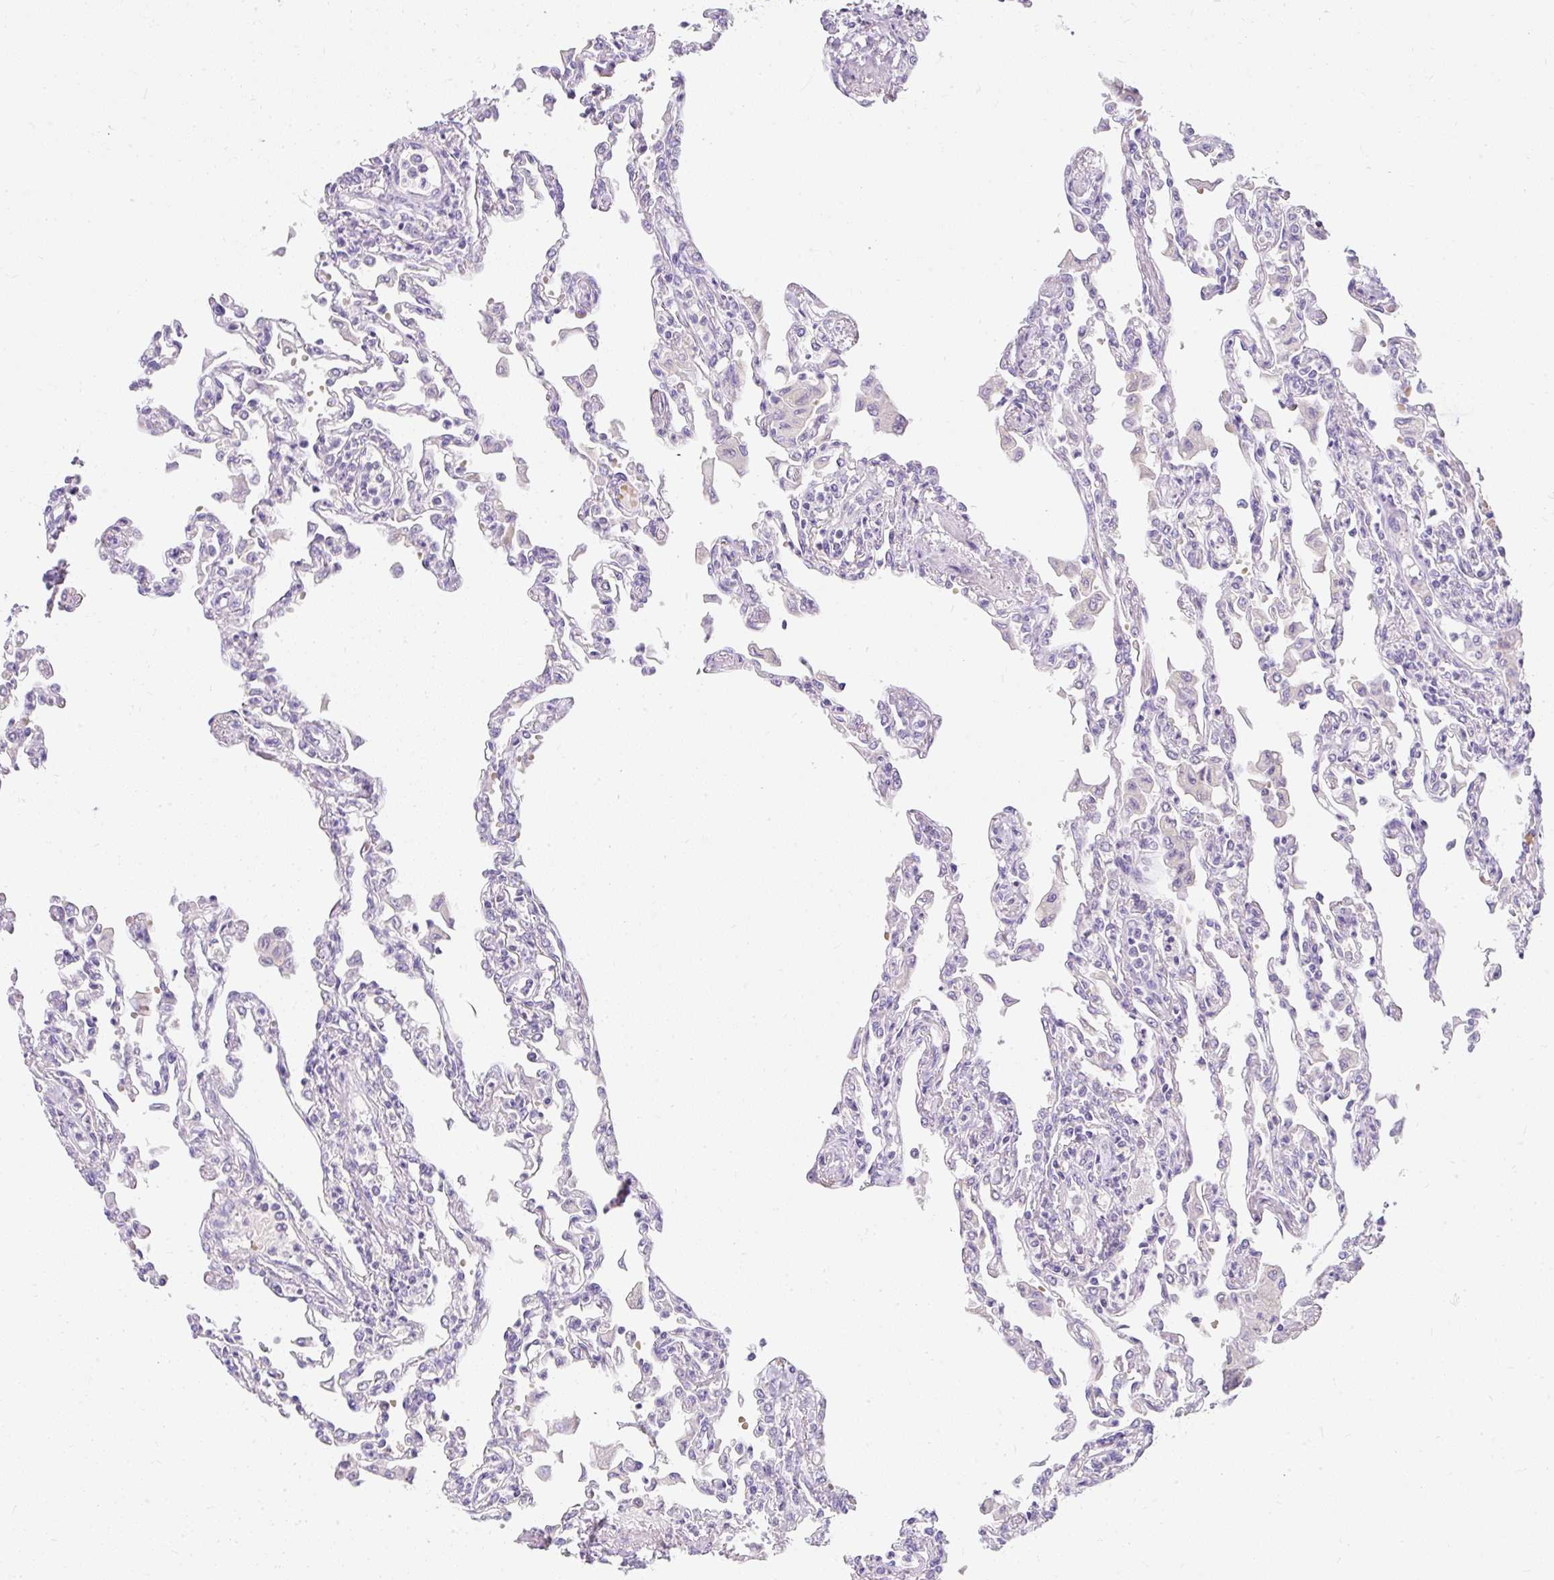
{"staining": {"intensity": "negative", "quantity": "none", "location": "none"}, "tissue": "lung", "cell_type": "Alveolar cells", "image_type": "normal", "snomed": [{"axis": "morphology", "description": "Normal tissue, NOS"}, {"axis": "topography", "description": "Bronchus"}, {"axis": "topography", "description": "Lung"}], "caption": "A high-resolution image shows immunohistochemistry staining of unremarkable lung, which displays no significant positivity in alveolar cells.", "gene": "DTX4", "patient": {"sex": "female", "age": 49}}